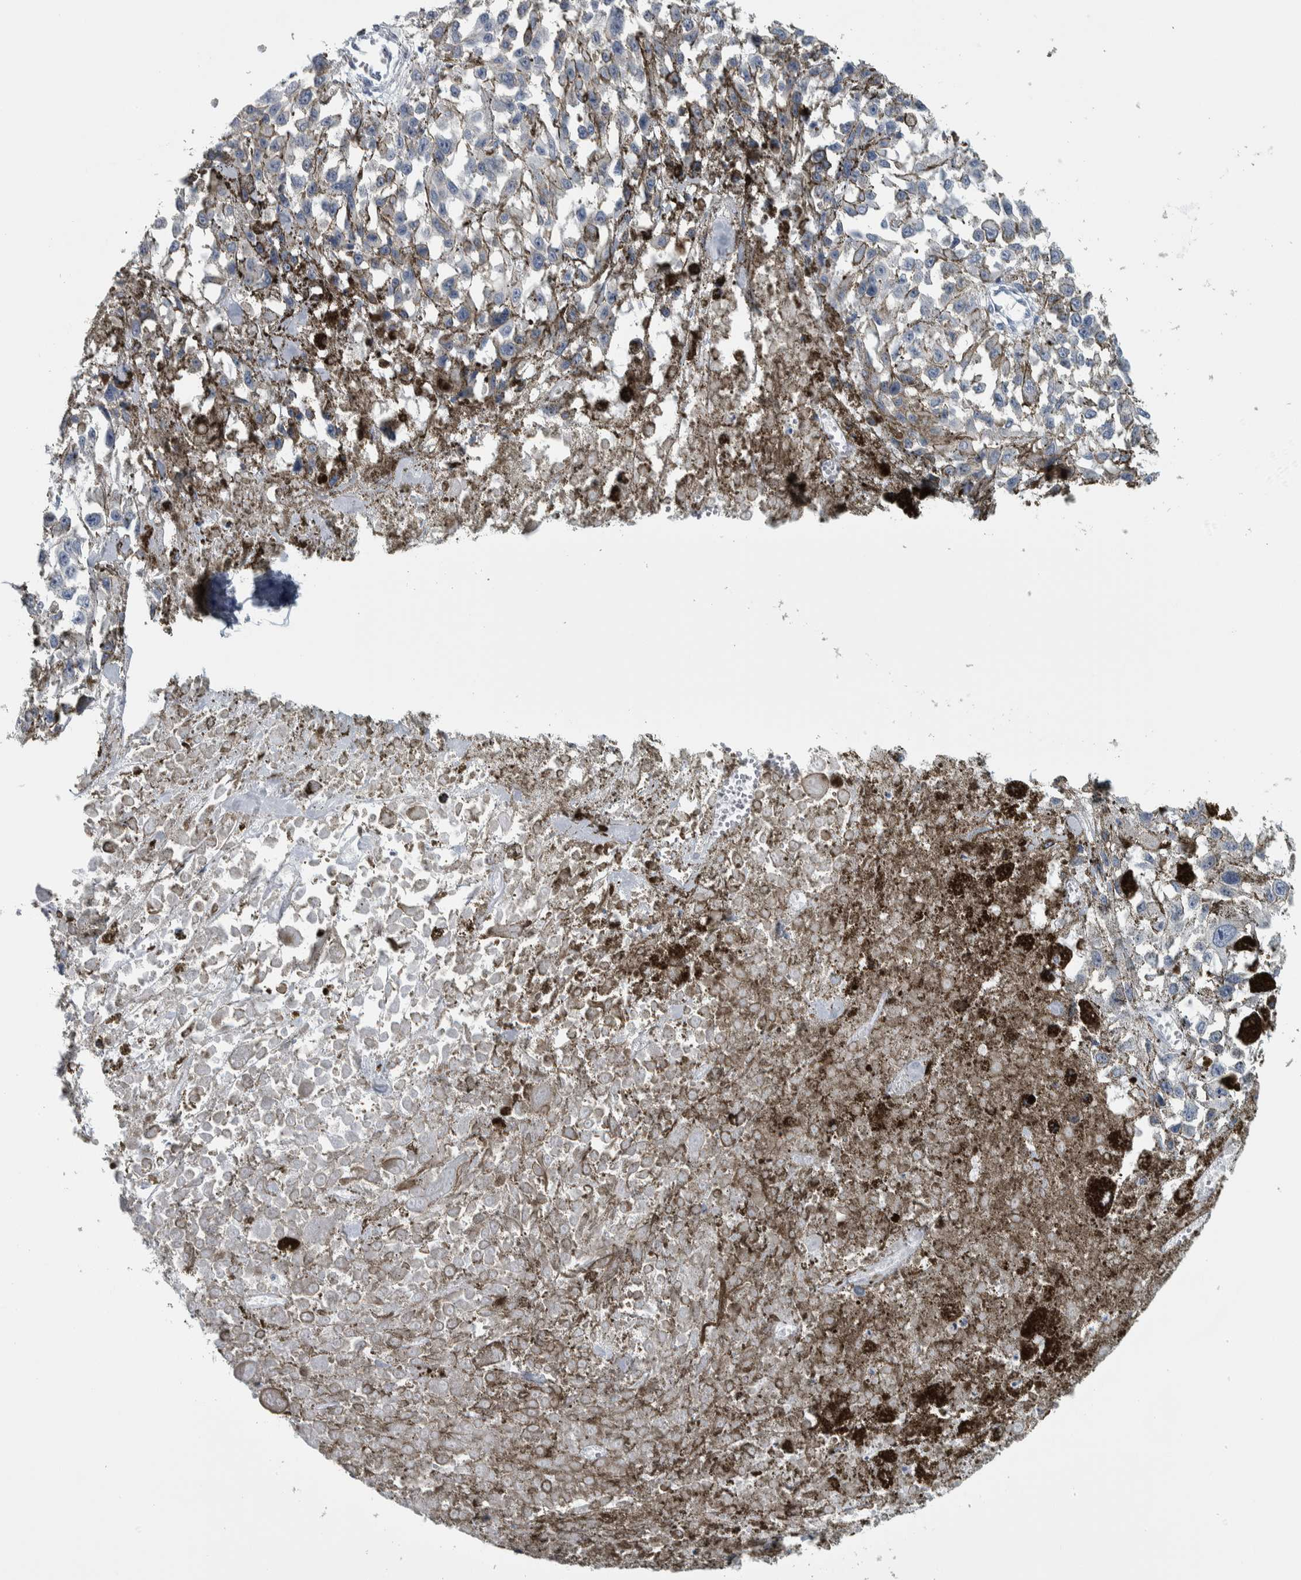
{"staining": {"intensity": "negative", "quantity": "none", "location": "none"}, "tissue": "melanoma", "cell_type": "Tumor cells", "image_type": "cancer", "snomed": [{"axis": "morphology", "description": "Malignant melanoma, Metastatic site"}, {"axis": "topography", "description": "Lymph node"}], "caption": "The immunohistochemistry micrograph has no significant expression in tumor cells of malignant melanoma (metastatic site) tissue.", "gene": "CDH17", "patient": {"sex": "male", "age": 59}}